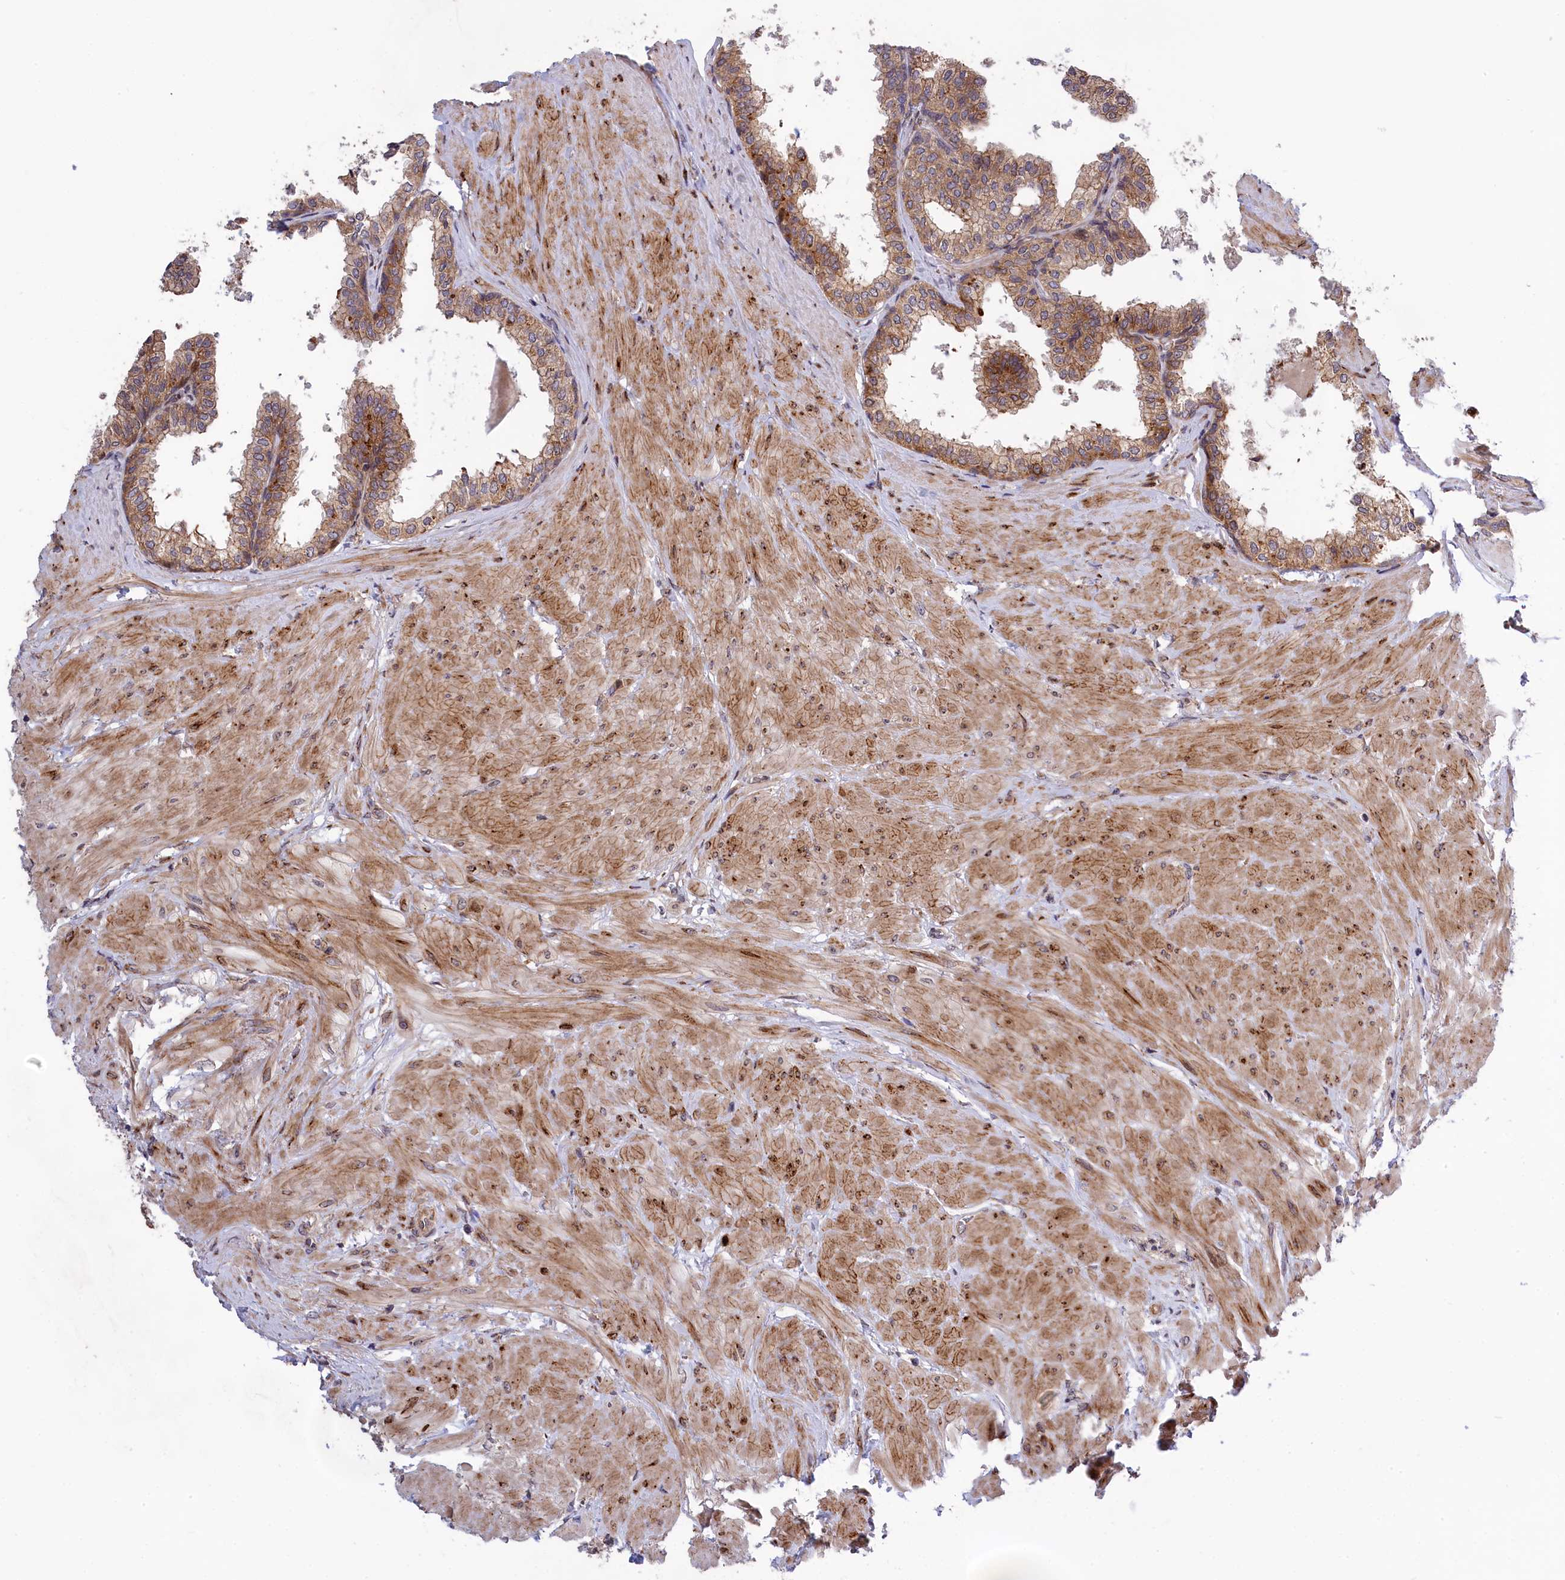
{"staining": {"intensity": "moderate", "quantity": ">75%", "location": "cytoplasmic/membranous"}, "tissue": "prostate", "cell_type": "Glandular cells", "image_type": "normal", "snomed": [{"axis": "morphology", "description": "Normal tissue, NOS"}, {"axis": "topography", "description": "Prostate"}], "caption": "About >75% of glandular cells in normal human prostate exhibit moderate cytoplasmic/membranous protein expression as visualized by brown immunohistochemical staining.", "gene": "DDX60L", "patient": {"sex": "male", "age": 48}}